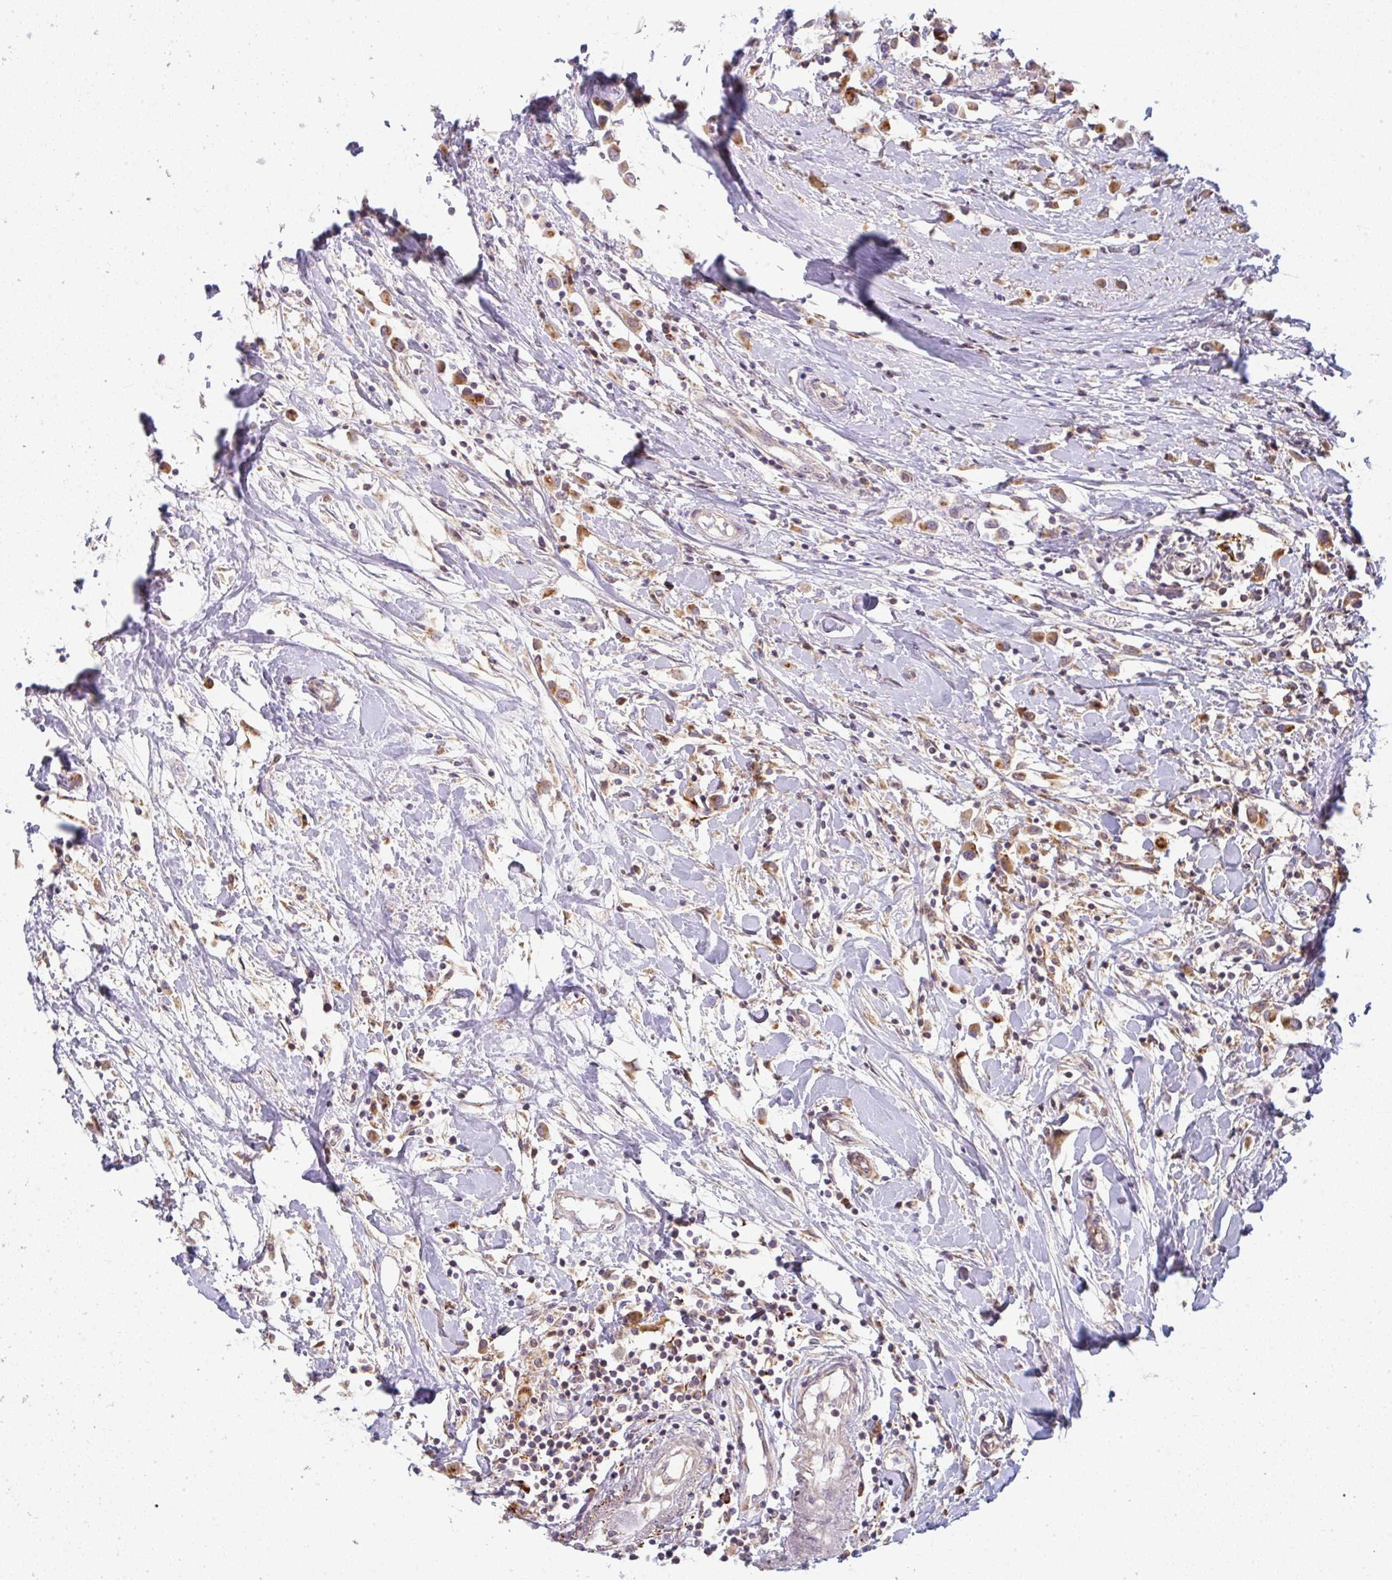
{"staining": {"intensity": "moderate", "quantity": ">75%", "location": "cytoplasmic/membranous"}, "tissue": "breast cancer", "cell_type": "Tumor cells", "image_type": "cancer", "snomed": [{"axis": "morphology", "description": "Duct carcinoma"}, {"axis": "topography", "description": "Breast"}], "caption": "Immunohistochemistry (IHC) (DAB) staining of human breast intraductal carcinoma exhibits moderate cytoplasmic/membranous protein positivity in approximately >75% of tumor cells.", "gene": "MOB1A", "patient": {"sex": "female", "age": 61}}